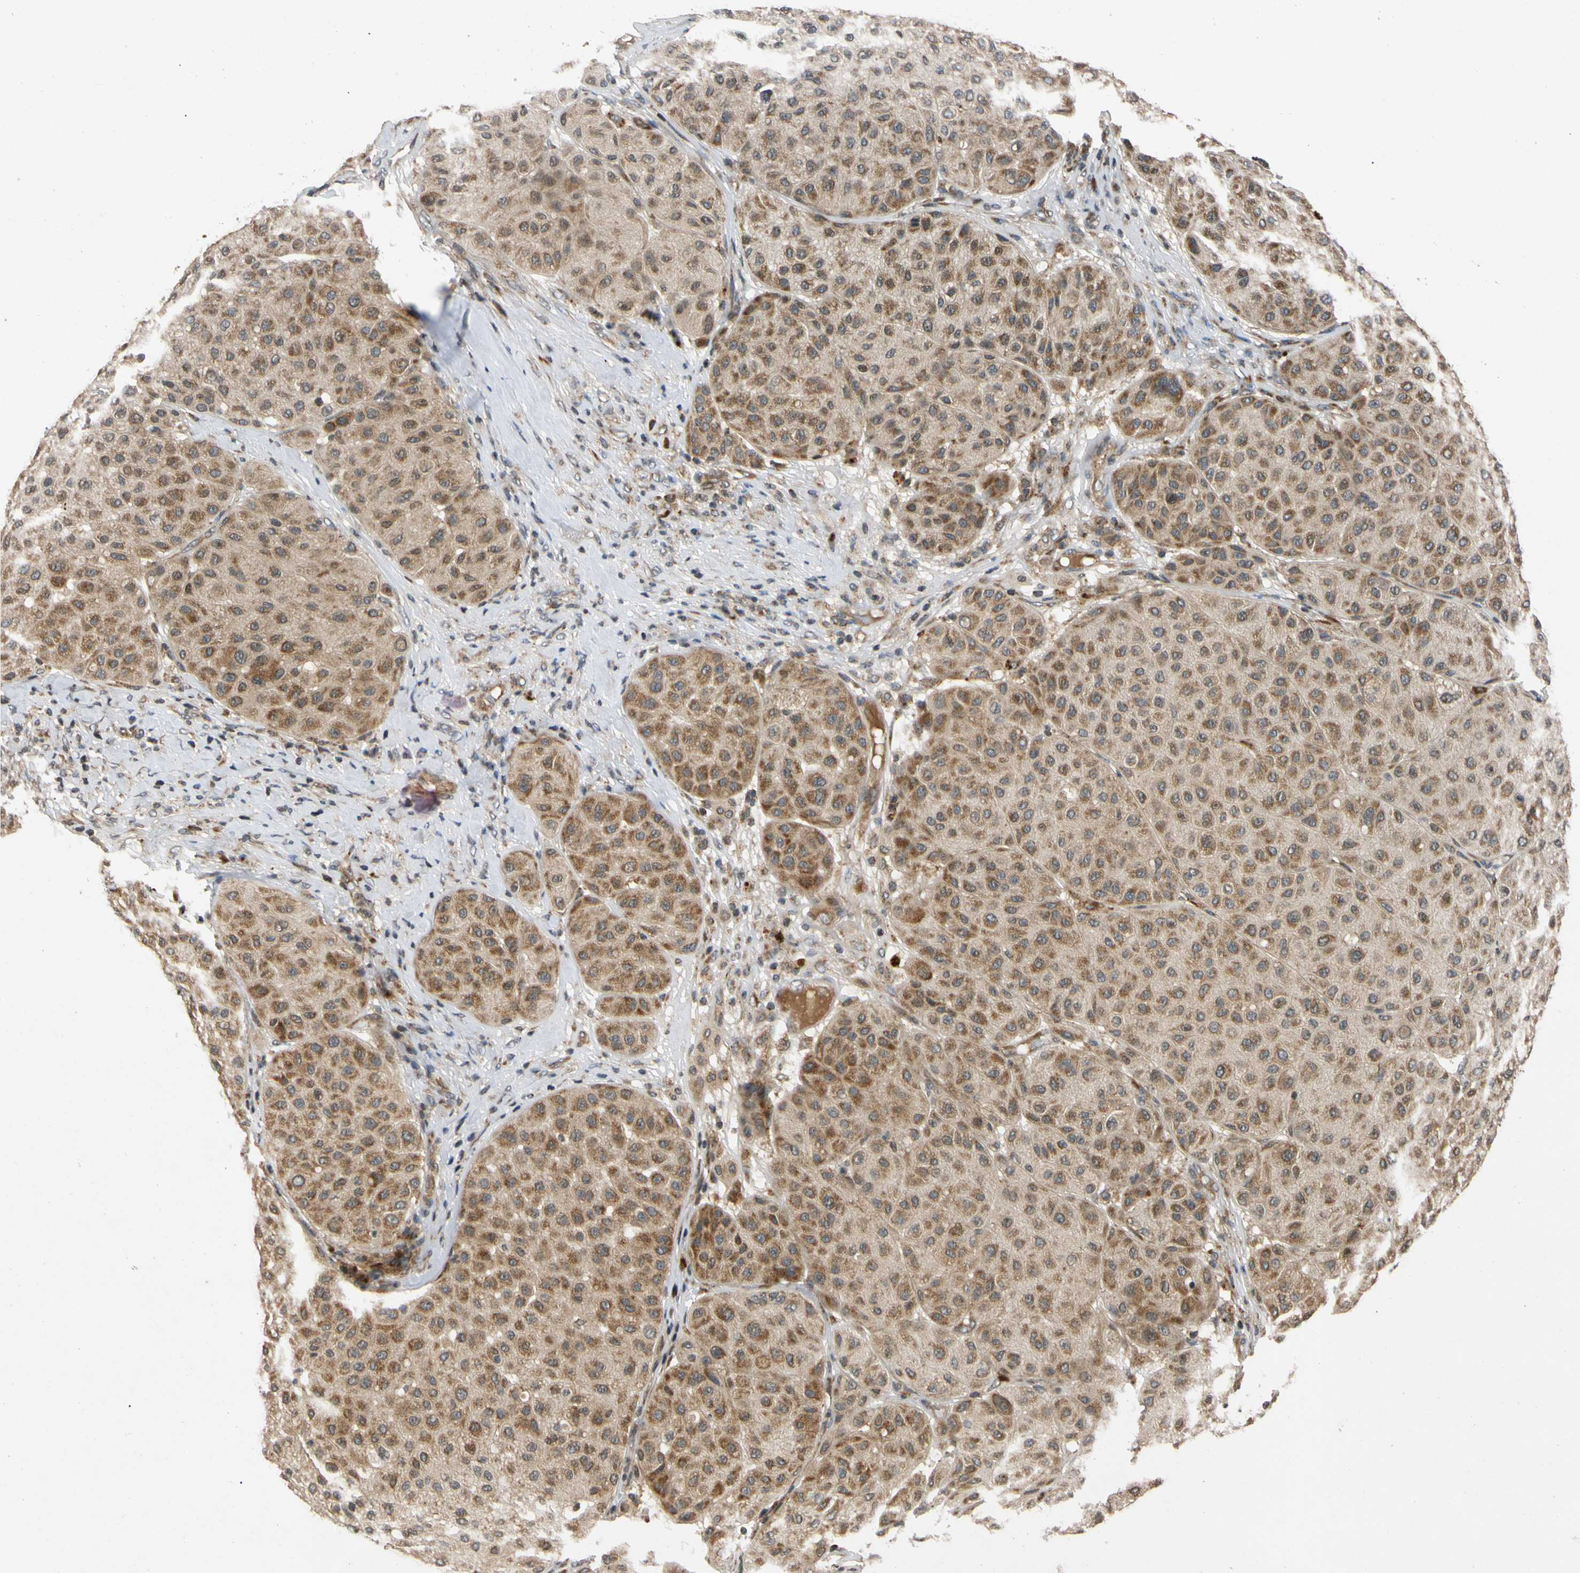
{"staining": {"intensity": "moderate", "quantity": ">75%", "location": "cytoplasmic/membranous"}, "tissue": "melanoma", "cell_type": "Tumor cells", "image_type": "cancer", "snomed": [{"axis": "morphology", "description": "Normal tissue, NOS"}, {"axis": "morphology", "description": "Malignant melanoma, Metastatic site"}, {"axis": "topography", "description": "Skin"}], "caption": "A medium amount of moderate cytoplasmic/membranous positivity is seen in approximately >75% of tumor cells in melanoma tissue.", "gene": "MRPS22", "patient": {"sex": "male", "age": 41}}